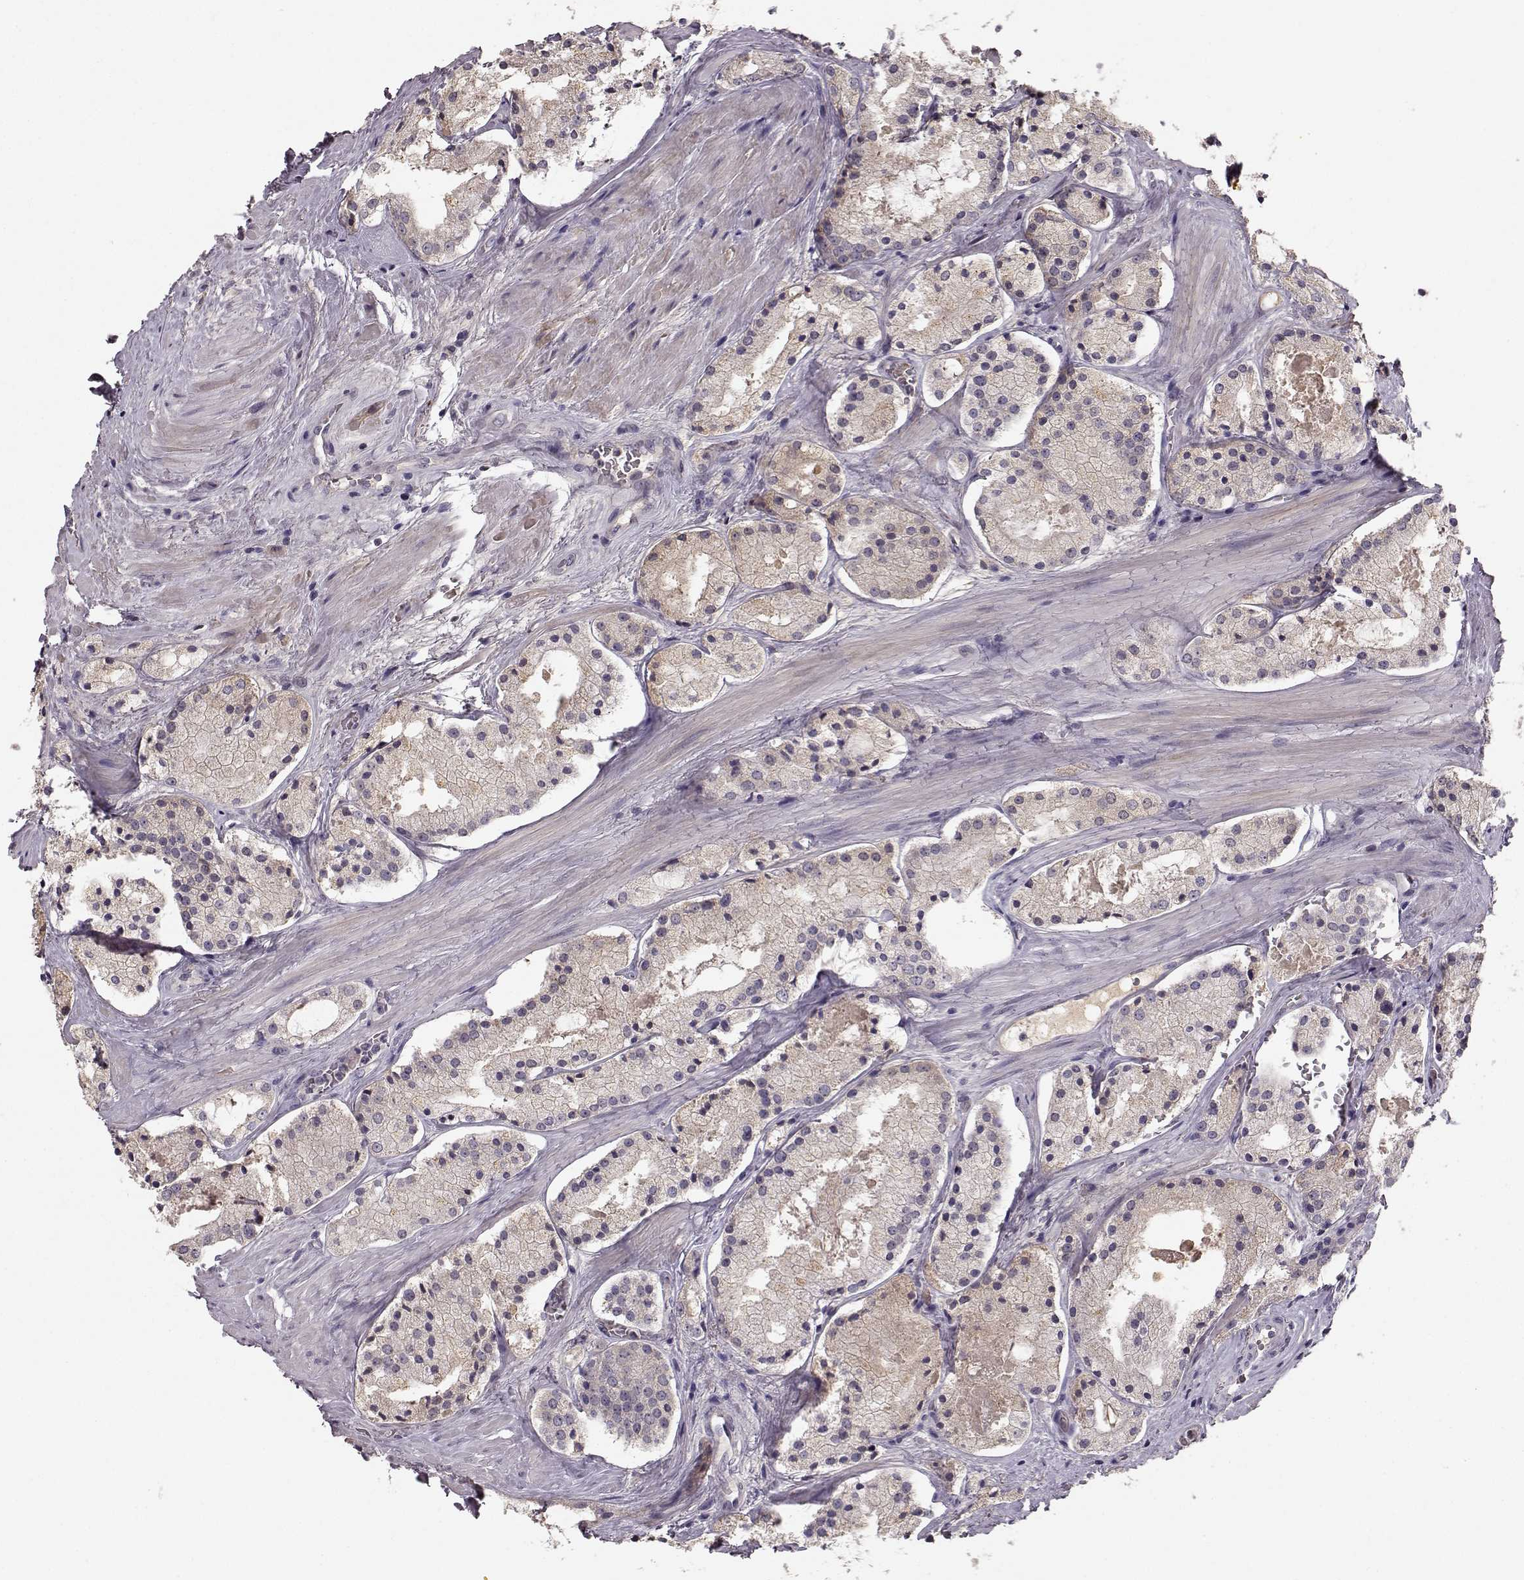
{"staining": {"intensity": "negative", "quantity": "none", "location": "none"}, "tissue": "prostate cancer", "cell_type": "Tumor cells", "image_type": "cancer", "snomed": [{"axis": "morphology", "description": "Adenocarcinoma, NOS"}, {"axis": "morphology", "description": "Adenocarcinoma, High grade"}, {"axis": "topography", "description": "Prostate"}], "caption": "This is an immunohistochemistry (IHC) micrograph of human prostate adenocarcinoma. There is no positivity in tumor cells.", "gene": "YJEFN3", "patient": {"sex": "male", "age": 64}}